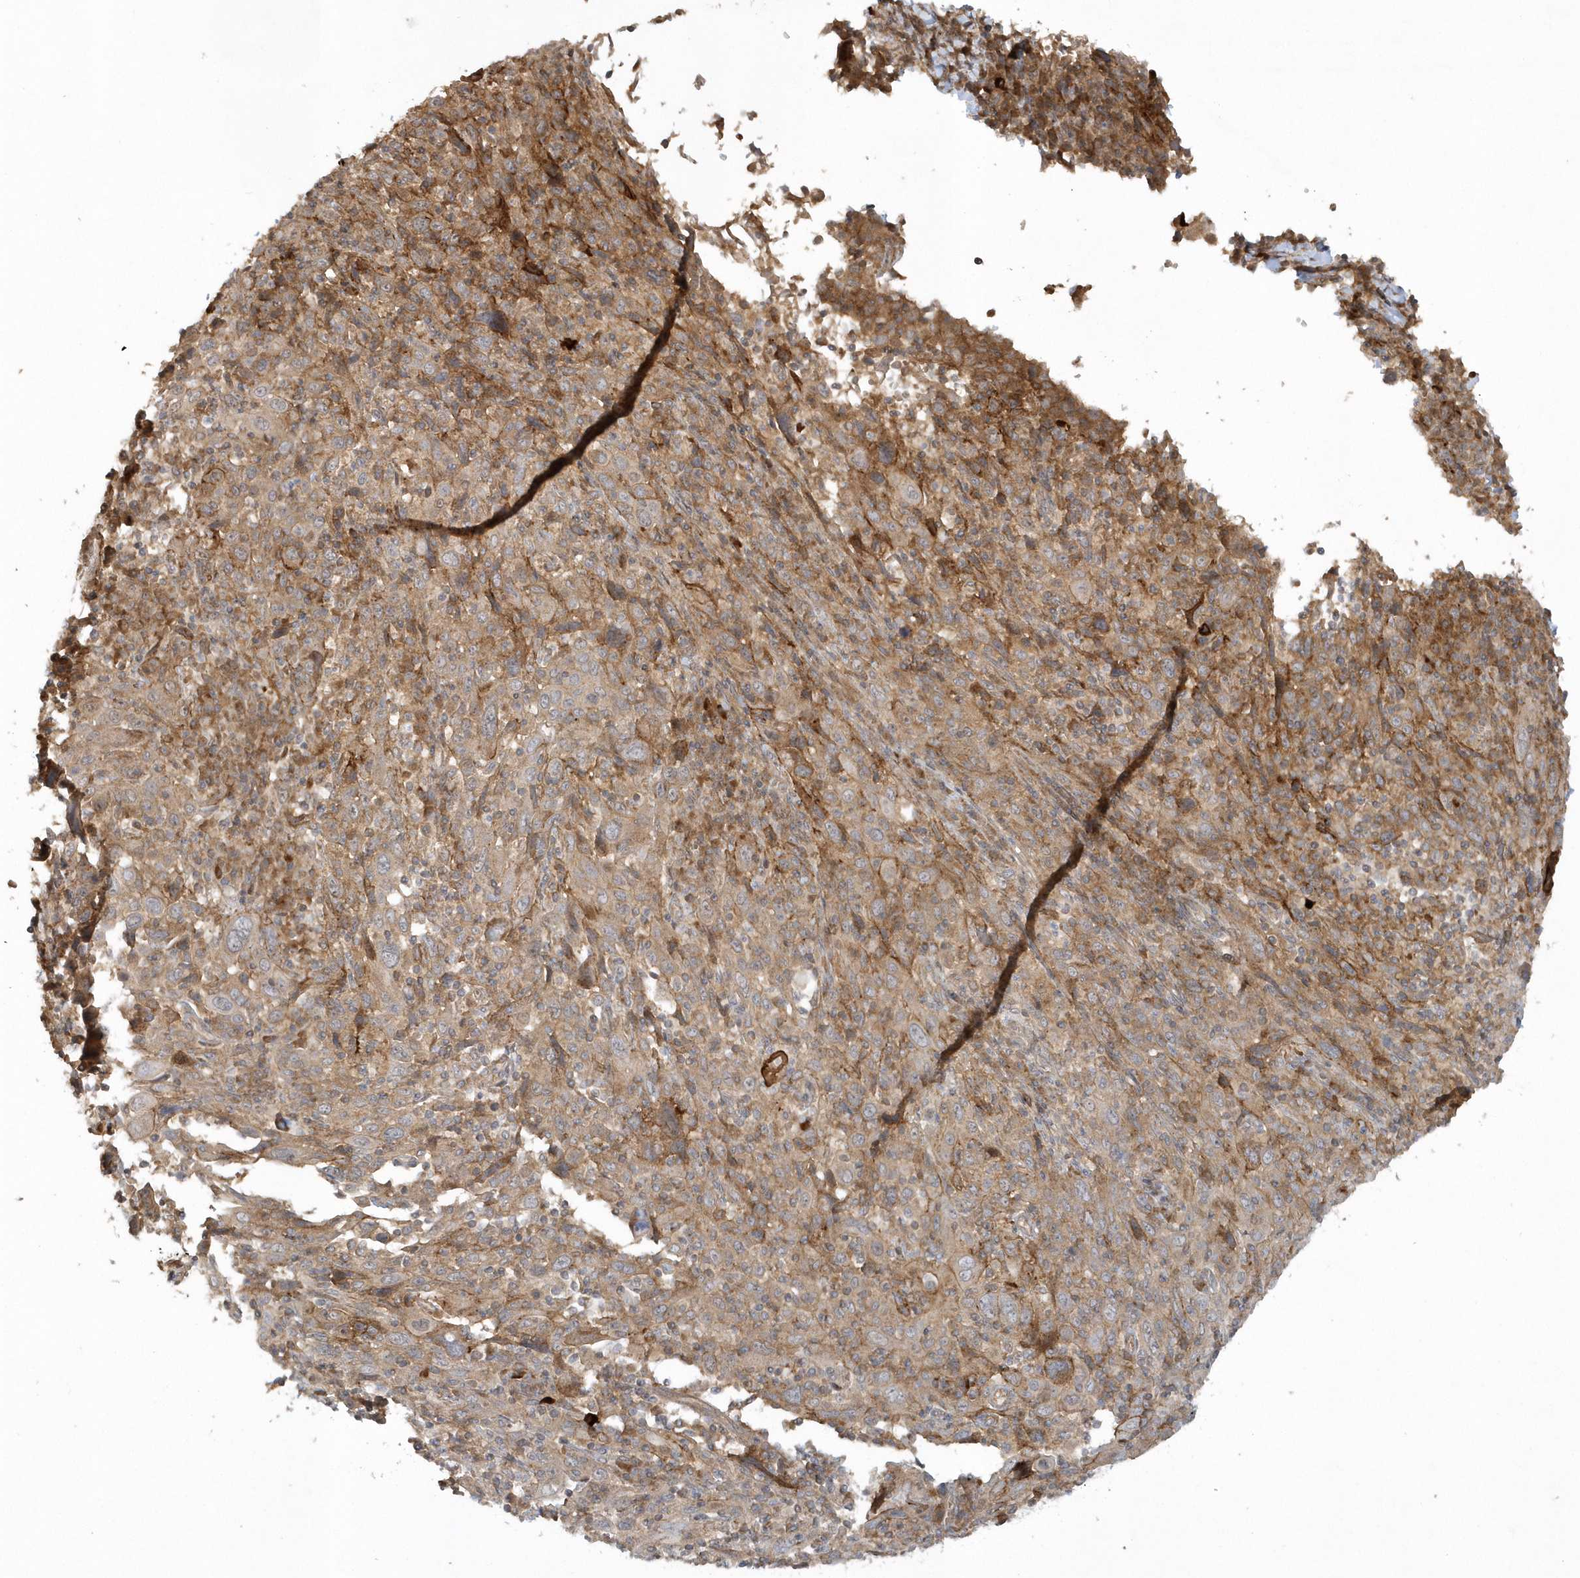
{"staining": {"intensity": "moderate", "quantity": ">75%", "location": "cytoplasmic/membranous"}, "tissue": "cervical cancer", "cell_type": "Tumor cells", "image_type": "cancer", "snomed": [{"axis": "morphology", "description": "Squamous cell carcinoma, NOS"}, {"axis": "topography", "description": "Cervix"}], "caption": "Human cervical squamous cell carcinoma stained for a protein (brown) displays moderate cytoplasmic/membranous positive staining in about >75% of tumor cells.", "gene": "THG1L", "patient": {"sex": "female", "age": 46}}